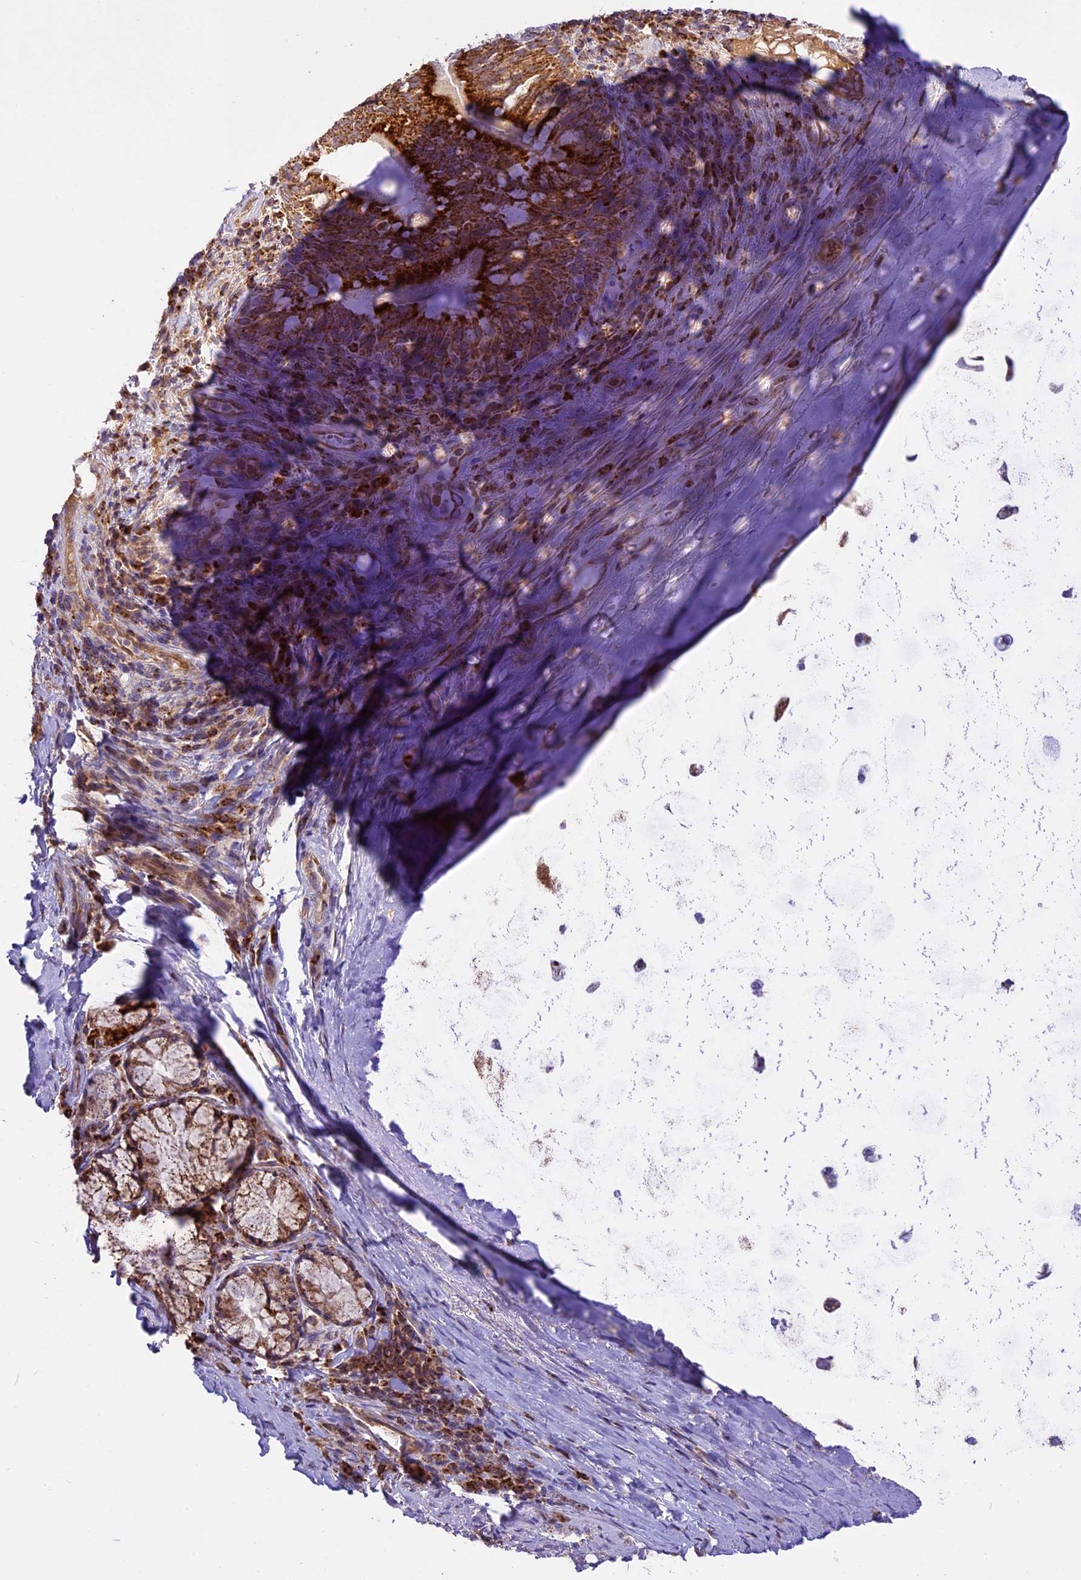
{"staining": {"intensity": "negative", "quantity": "none", "location": "none"}, "tissue": "adipose tissue", "cell_type": "Adipocytes", "image_type": "normal", "snomed": [{"axis": "morphology", "description": "Normal tissue, NOS"}, {"axis": "morphology", "description": "Squamous cell carcinoma, NOS"}, {"axis": "topography", "description": "Bronchus"}, {"axis": "topography", "description": "Lung"}], "caption": "There is no significant expression in adipocytes of adipose tissue. The staining was performed using DAB to visualize the protein expression in brown, while the nuclei were stained in blue with hematoxylin (Magnification: 20x).", "gene": "COX17", "patient": {"sex": "male", "age": 64}}